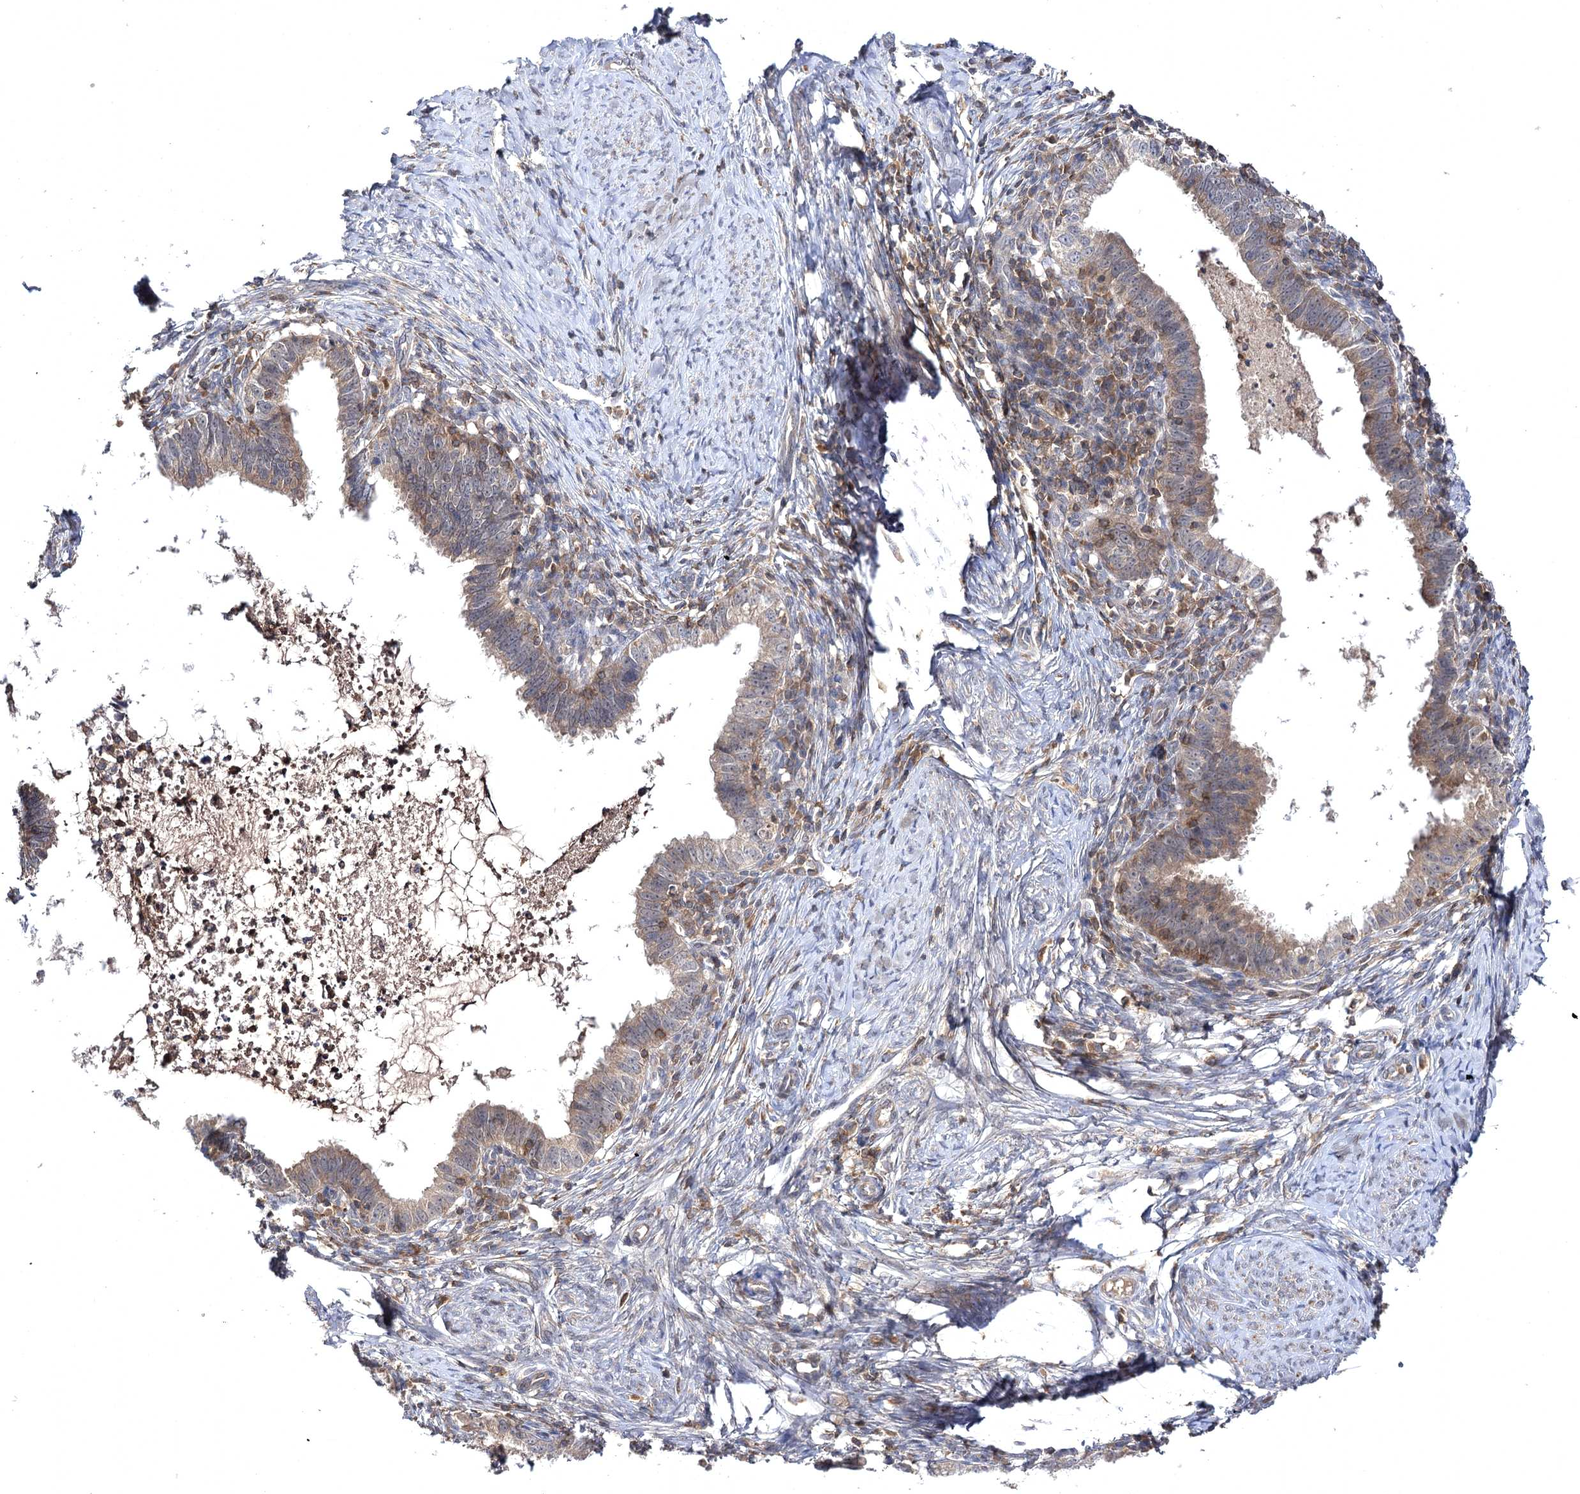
{"staining": {"intensity": "moderate", "quantity": ">75%", "location": "cytoplasmic/membranous"}, "tissue": "cervical cancer", "cell_type": "Tumor cells", "image_type": "cancer", "snomed": [{"axis": "morphology", "description": "Adenocarcinoma, NOS"}, {"axis": "topography", "description": "Cervix"}], "caption": "Moderate cytoplasmic/membranous positivity is present in approximately >75% of tumor cells in cervical cancer (adenocarcinoma). (Brightfield microscopy of DAB IHC at high magnification).", "gene": "BCR", "patient": {"sex": "female", "age": 36}}